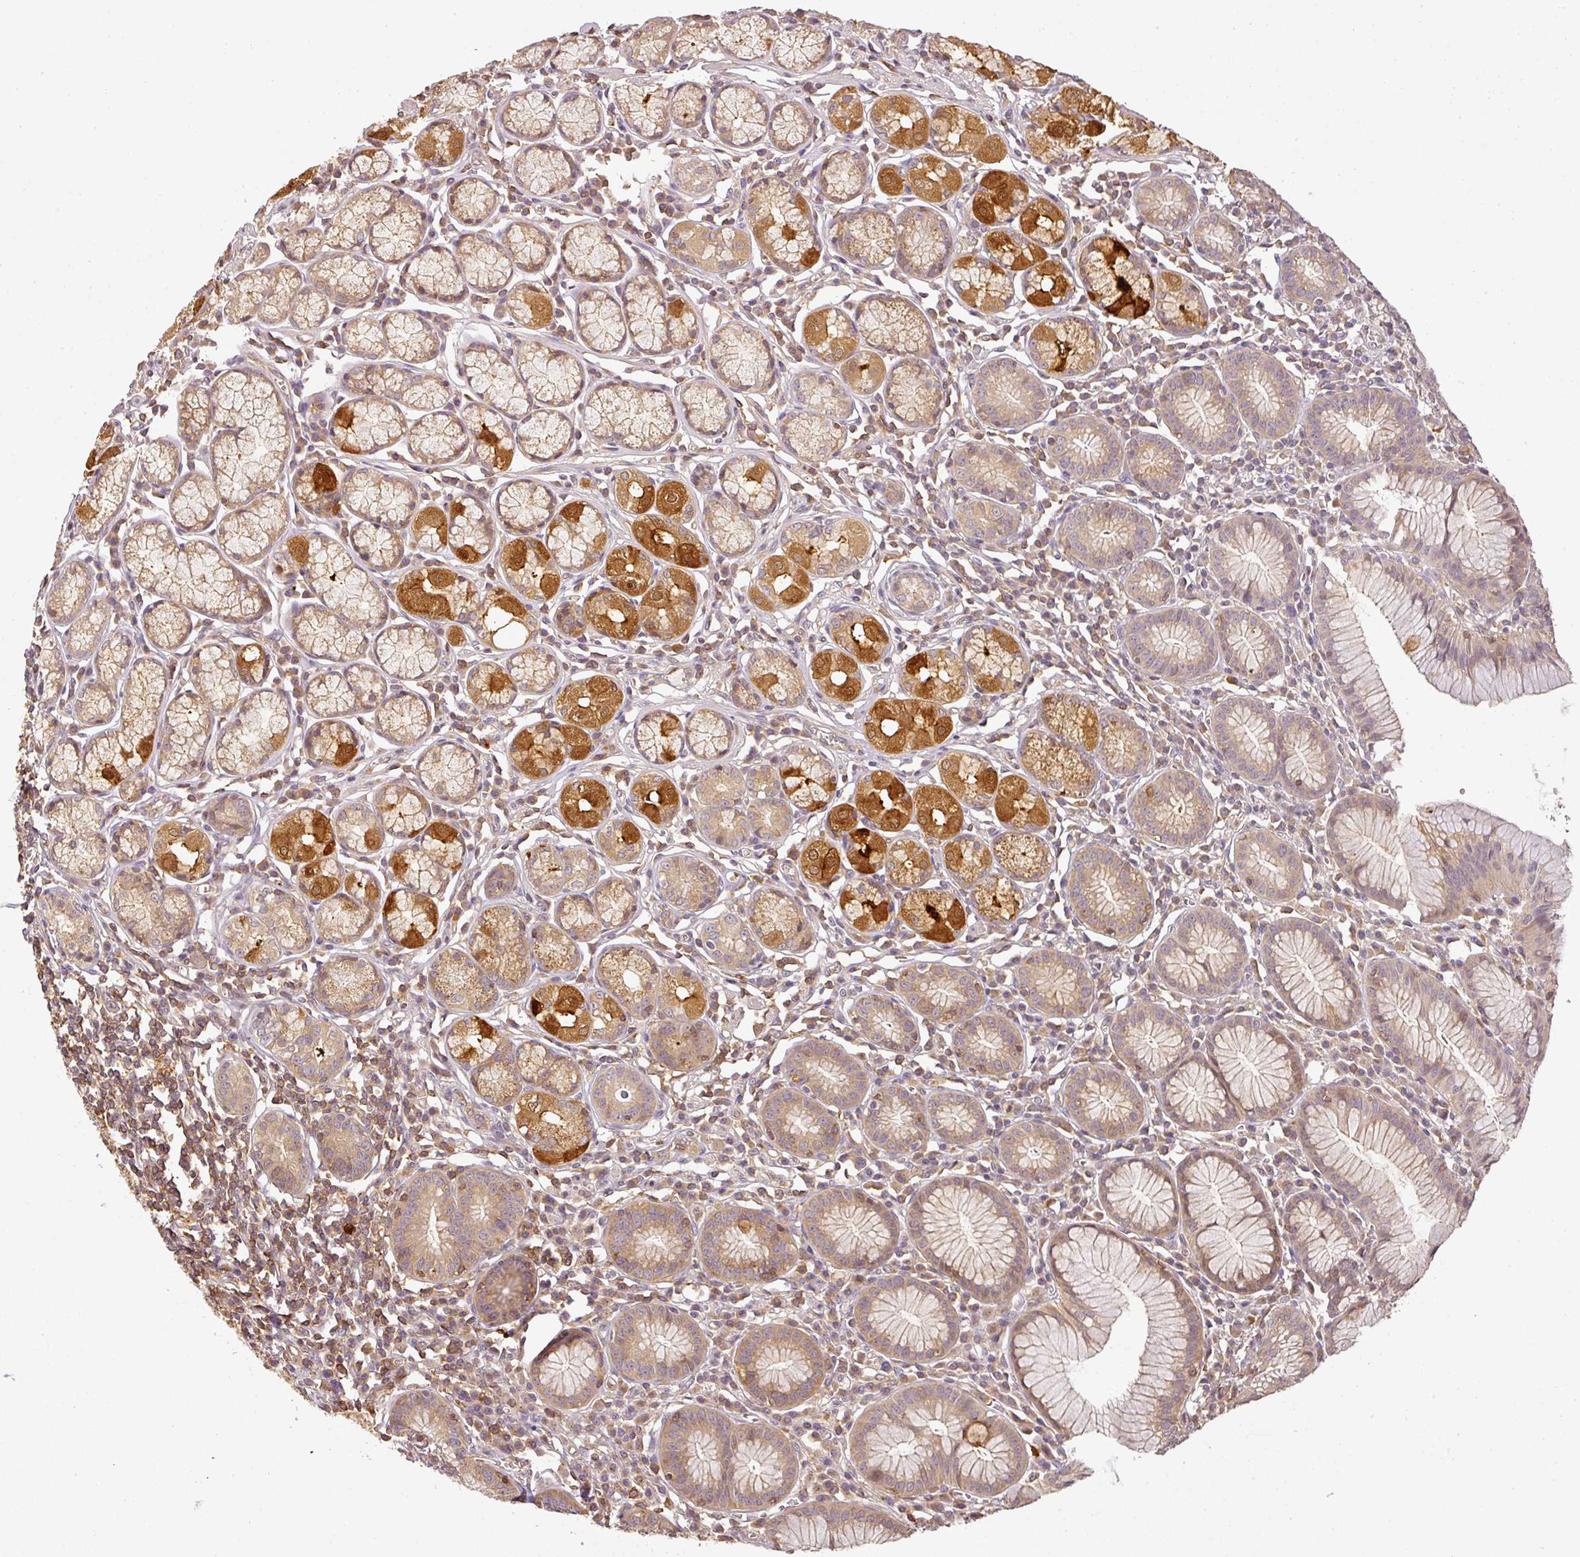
{"staining": {"intensity": "strong", "quantity": "25%-75%", "location": "cytoplasmic/membranous"}, "tissue": "stomach", "cell_type": "Glandular cells", "image_type": "normal", "snomed": [{"axis": "morphology", "description": "Normal tissue, NOS"}, {"axis": "topography", "description": "Stomach"}], "caption": "Normal stomach was stained to show a protein in brown. There is high levels of strong cytoplasmic/membranous positivity in about 25%-75% of glandular cells. Immunohistochemistry (ihc) stains the protein of interest in brown and the nuclei are stained blue.", "gene": "TCL1B", "patient": {"sex": "male", "age": 55}}